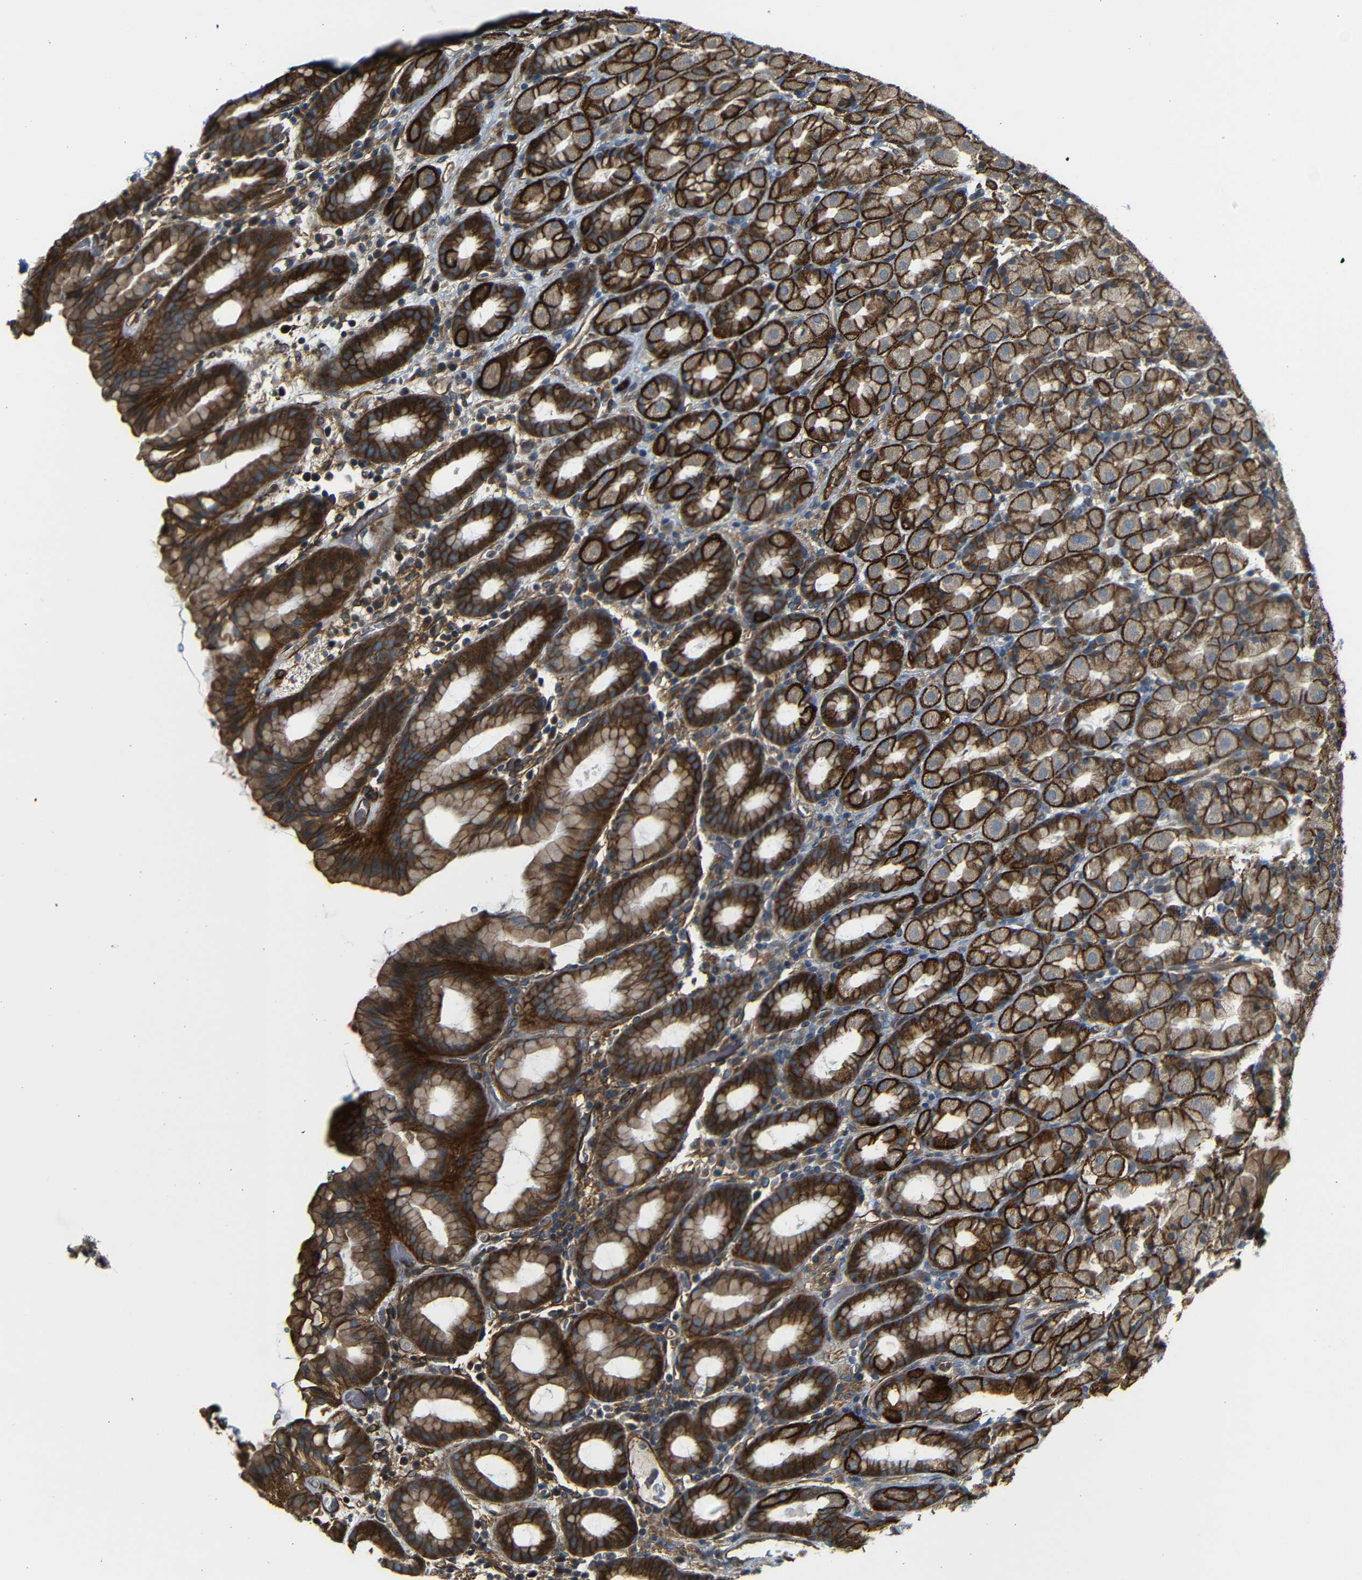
{"staining": {"intensity": "strong", "quantity": ">75%", "location": "cytoplasmic/membranous"}, "tissue": "stomach", "cell_type": "Glandular cells", "image_type": "normal", "snomed": [{"axis": "morphology", "description": "Normal tissue, NOS"}, {"axis": "topography", "description": "Stomach, upper"}], "caption": "This photomicrograph demonstrates IHC staining of unremarkable stomach, with high strong cytoplasmic/membranous positivity in approximately >75% of glandular cells.", "gene": "RELL1", "patient": {"sex": "male", "age": 68}}